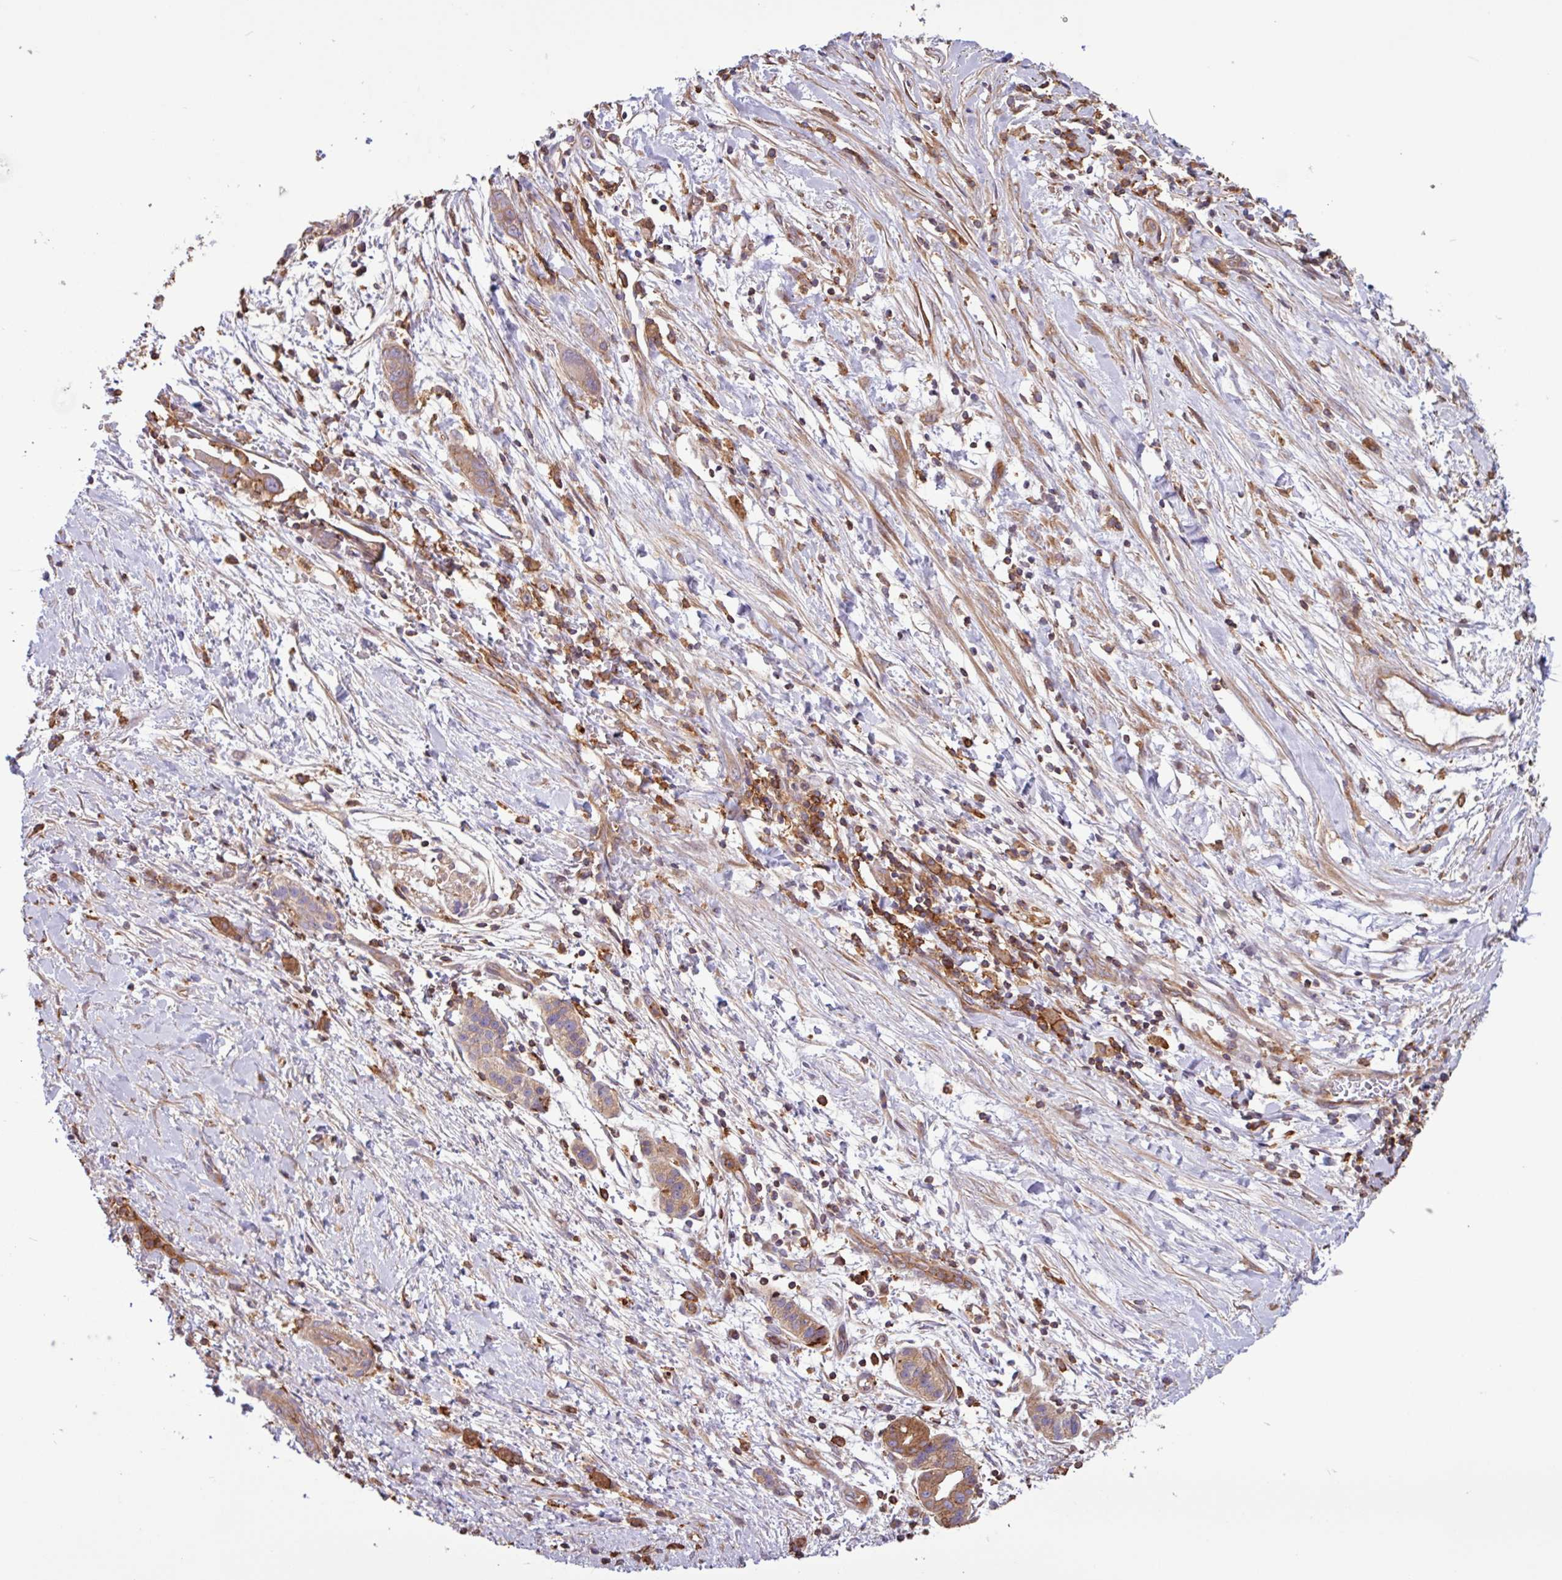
{"staining": {"intensity": "moderate", "quantity": ">75%", "location": "cytoplasmic/membranous"}, "tissue": "pancreatic cancer", "cell_type": "Tumor cells", "image_type": "cancer", "snomed": [{"axis": "morphology", "description": "Adenocarcinoma, NOS"}, {"axis": "topography", "description": "Pancreas"}], "caption": "Immunohistochemical staining of human pancreatic cancer (adenocarcinoma) exhibits moderate cytoplasmic/membranous protein positivity in about >75% of tumor cells.", "gene": "ACTR3", "patient": {"sex": "male", "age": 68}}